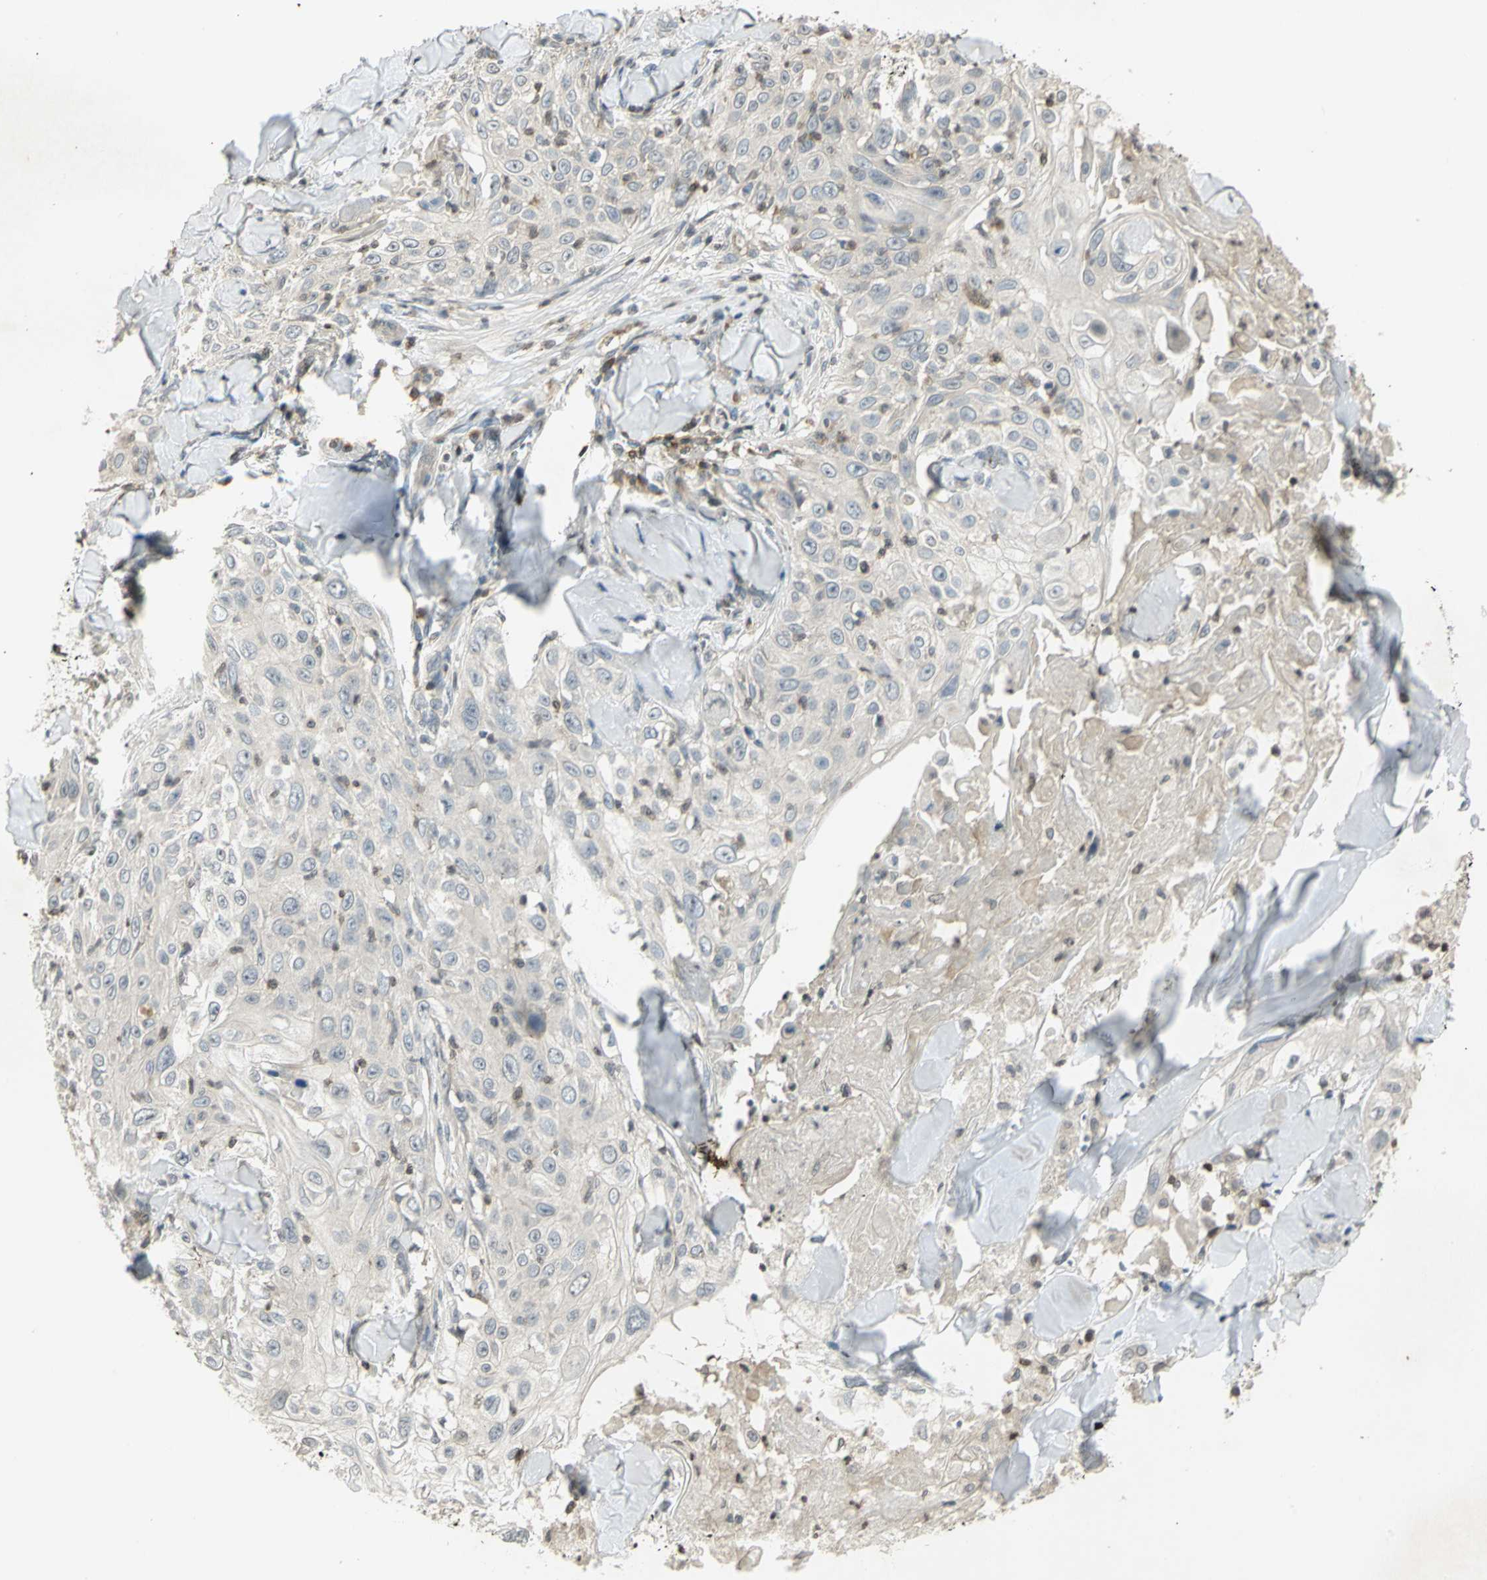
{"staining": {"intensity": "negative", "quantity": "none", "location": "none"}, "tissue": "skin cancer", "cell_type": "Tumor cells", "image_type": "cancer", "snomed": [{"axis": "morphology", "description": "Squamous cell carcinoma, NOS"}, {"axis": "topography", "description": "Skin"}], "caption": "This is an immunohistochemistry micrograph of skin cancer. There is no expression in tumor cells.", "gene": "IL16", "patient": {"sex": "male", "age": 86}}